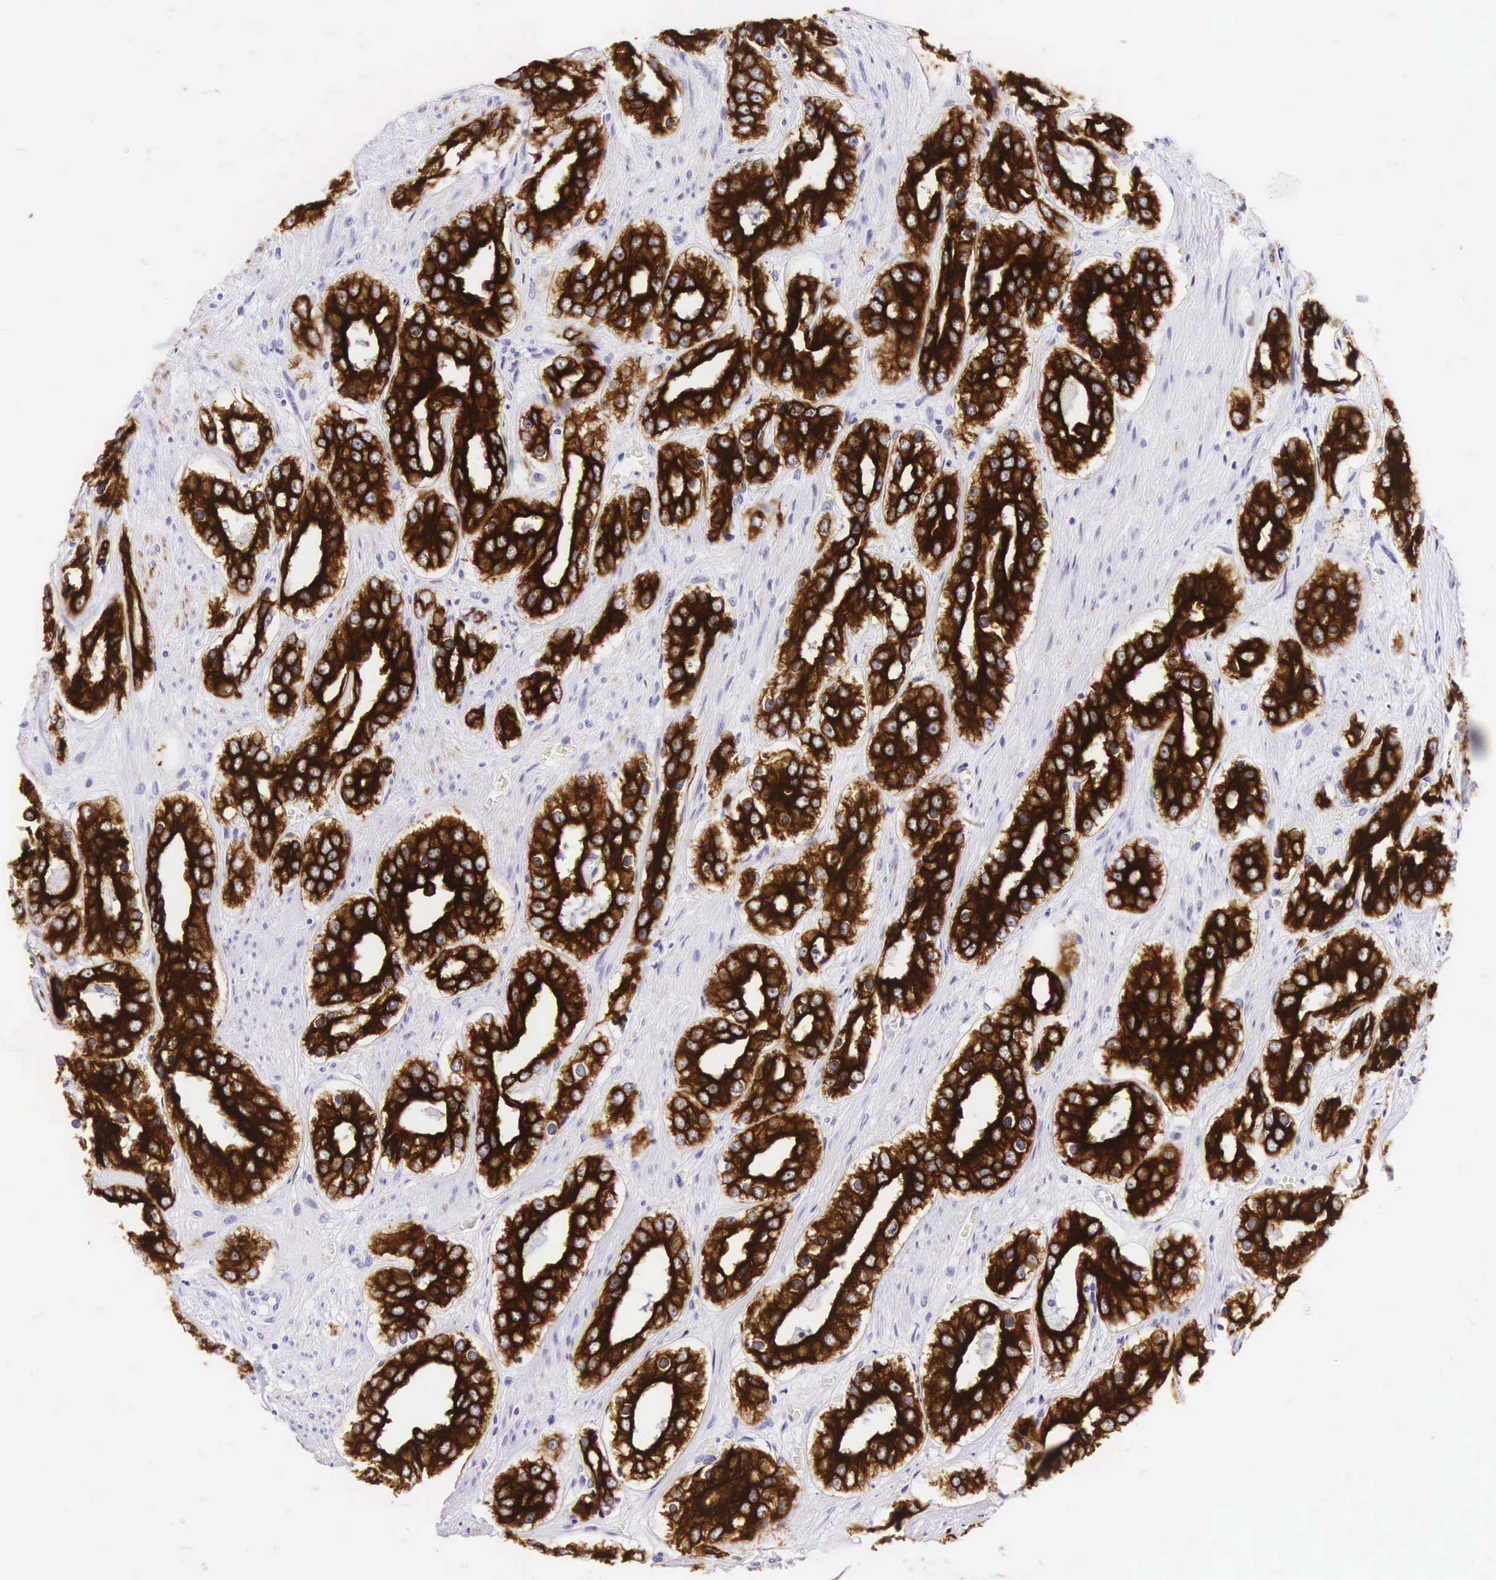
{"staining": {"intensity": "strong", "quantity": ">75%", "location": "cytoplasmic/membranous"}, "tissue": "prostate cancer", "cell_type": "Tumor cells", "image_type": "cancer", "snomed": [{"axis": "morphology", "description": "Adenocarcinoma, Medium grade"}, {"axis": "topography", "description": "Prostate"}], "caption": "Medium-grade adenocarcinoma (prostate) was stained to show a protein in brown. There is high levels of strong cytoplasmic/membranous expression in about >75% of tumor cells.", "gene": "KRT18", "patient": {"sex": "male", "age": 73}}